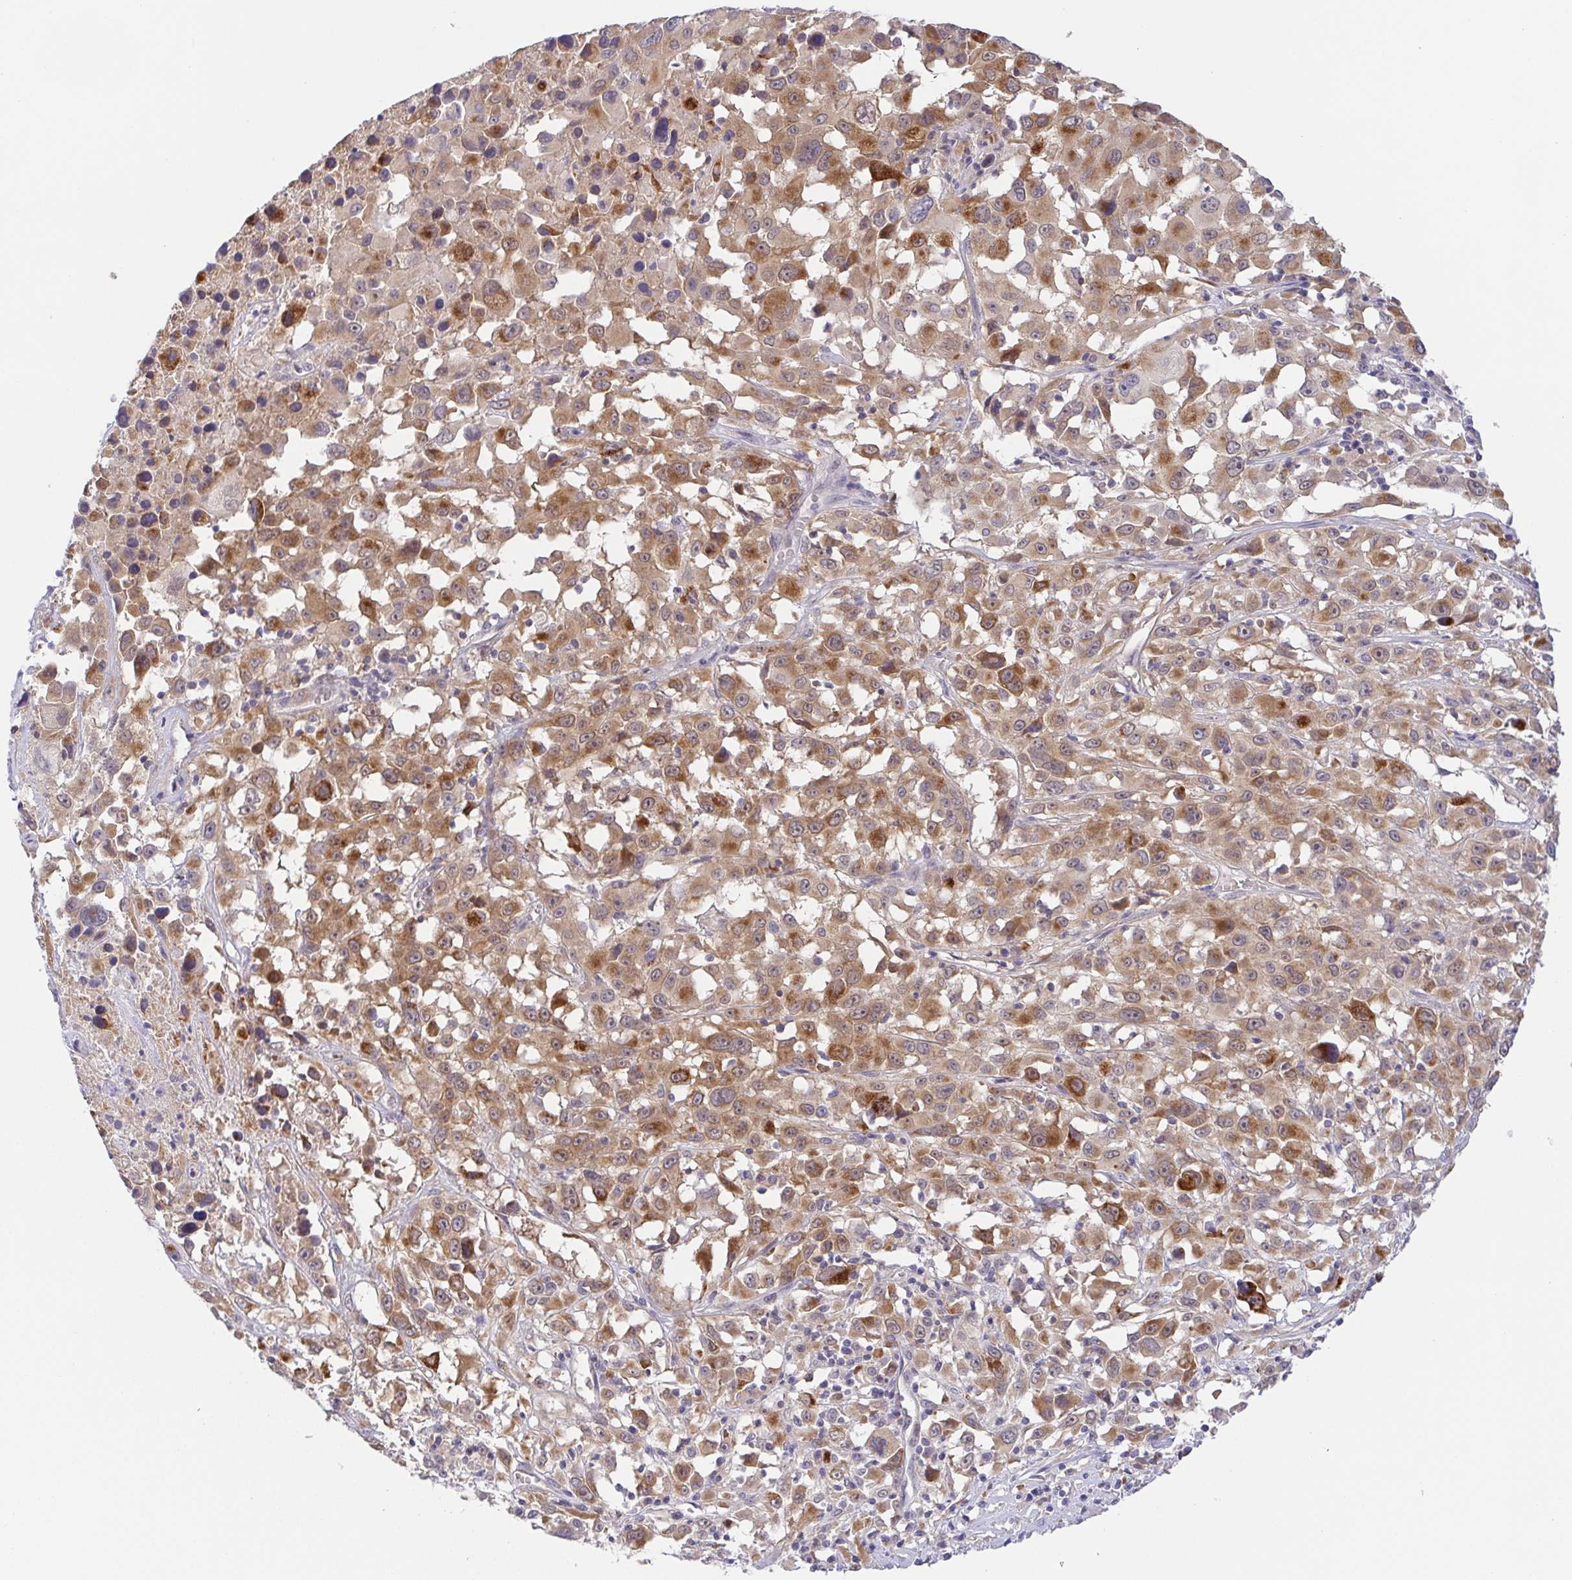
{"staining": {"intensity": "moderate", "quantity": ">75%", "location": "cytoplasmic/membranous"}, "tissue": "melanoma", "cell_type": "Tumor cells", "image_type": "cancer", "snomed": [{"axis": "morphology", "description": "Malignant melanoma, Metastatic site"}, {"axis": "topography", "description": "Soft tissue"}], "caption": "Melanoma was stained to show a protein in brown. There is medium levels of moderate cytoplasmic/membranous expression in about >75% of tumor cells. Nuclei are stained in blue.", "gene": "BCL2L1", "patient": {"sex": "male", "age": 50}}